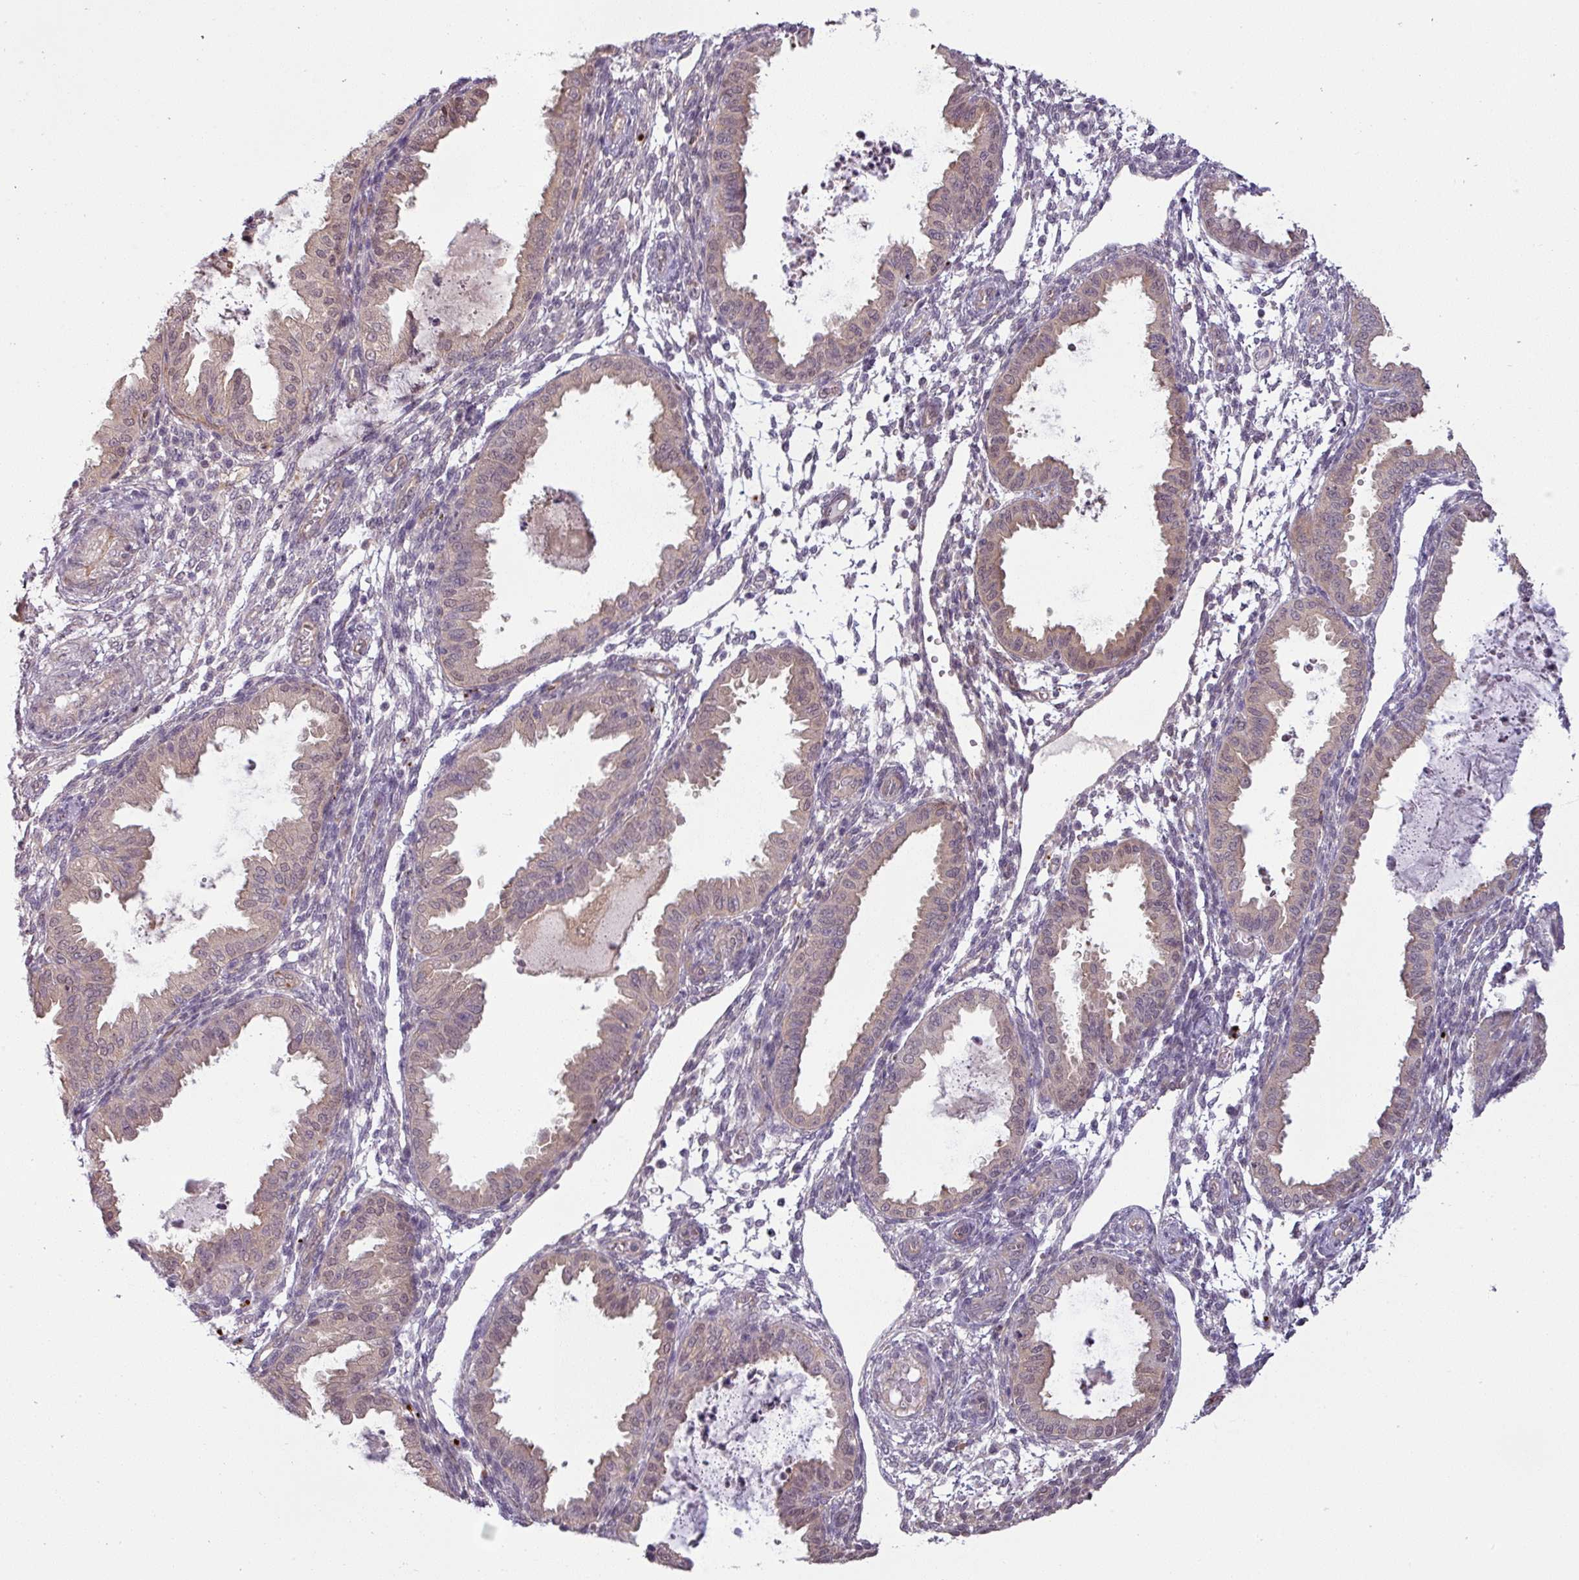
{"staining": {"intensity": "negative", "quantity": "none", "location": "none"}, "tissue": "endometrium", "cell_type": "Cells in endometrial stroma", "image_type": "normal", "snomed": [{"axis": "morphology", "description": "Normal tissue, NOS"}, {"axis": "topography", "description": "Endometrium"}], "caption": "A photomicrograph of human endometrium is negative for staining in cells in endometrial stroma. (Brightfield microscopy of DAB immunohistochemistry at high magnification).", "gene": "CCDC144A", "patient": {"sex": "female", "age": 33}}